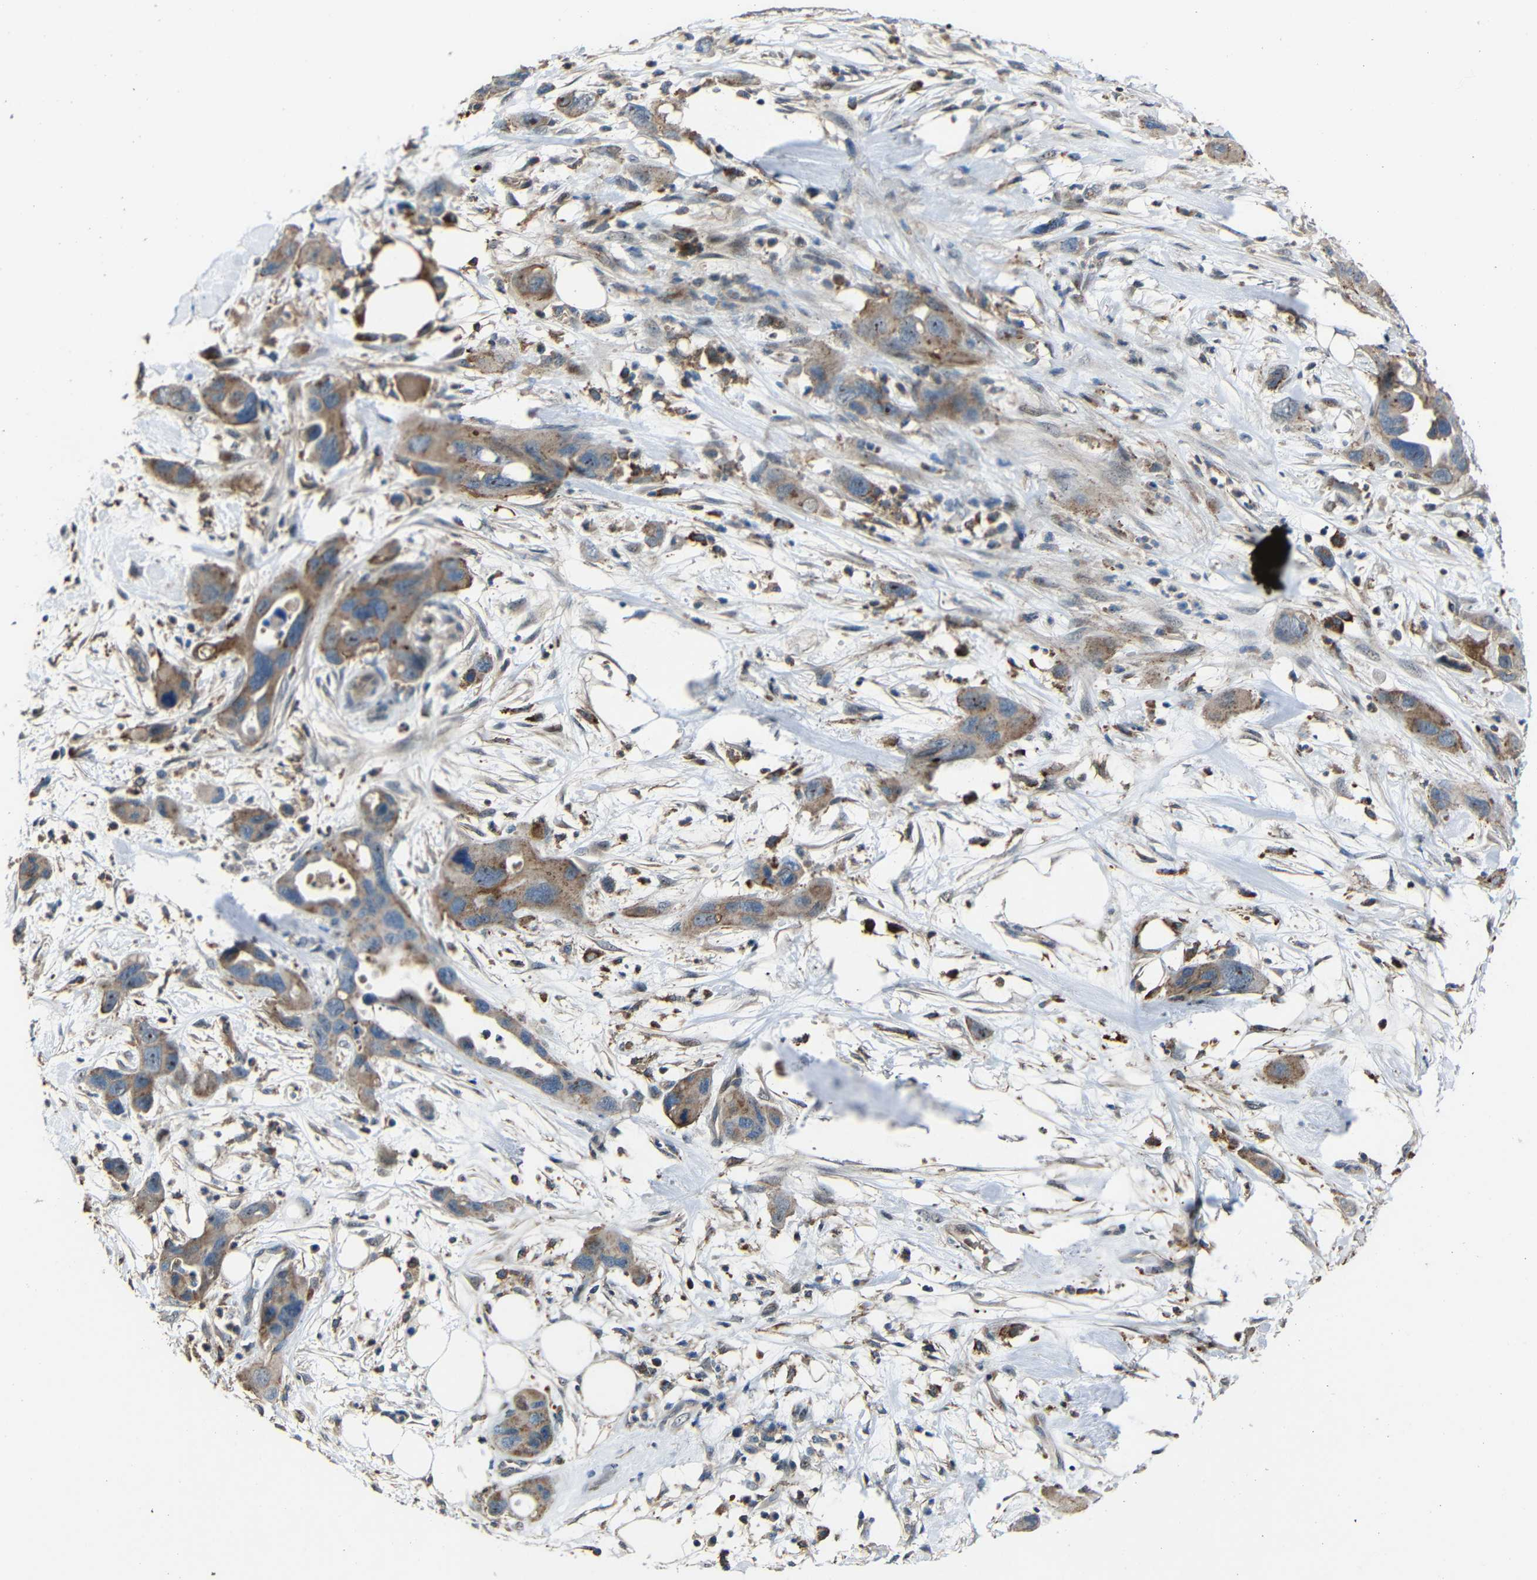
{"staining": {"intensity": "moderate", "quantity": ">75%", "location": "cytoplasmic/membranous"}, "tissue": "pancreatic cancer", "cell_type": "Tumor cells", "image_type": "cancer", "snomed": [{"axis": "morphology", "description": "Adenocarcinoma, NOS"}, {"axis": "topography", "description": "Pancreas"}], "caption": "A photomicrograph of human pancreatic adenocarcinoma stained for a protein exhibits moderate cytoplasmic/membranous brown staining in tumor cells.", "gene": "DNAJC5", "patient": {"sex": "female", "age": 71}}